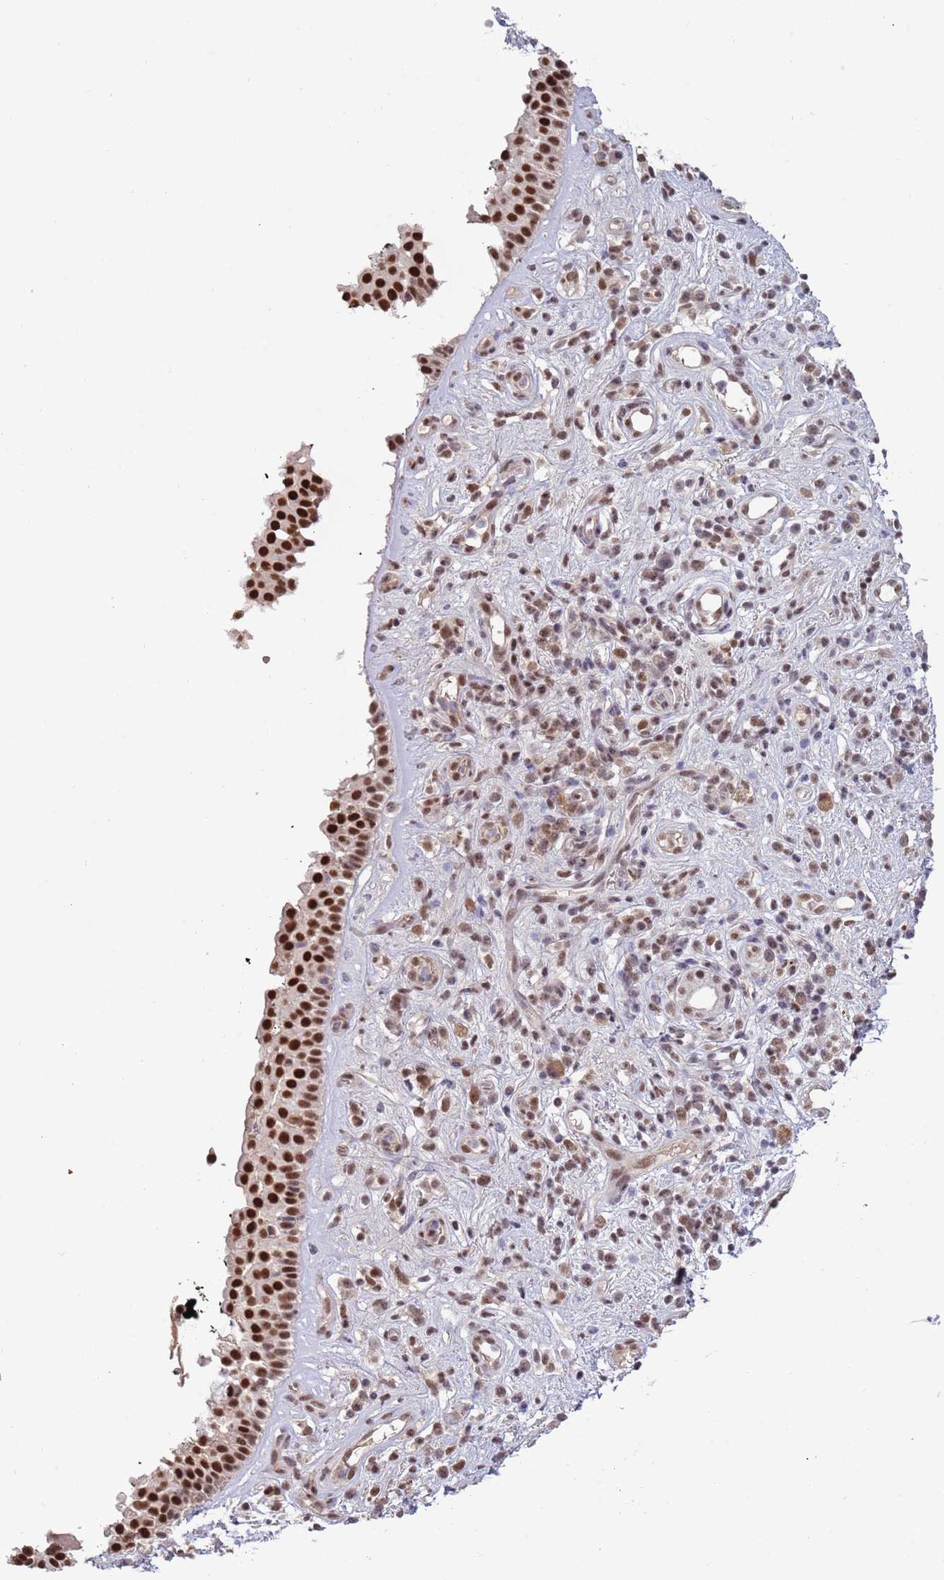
{"staining": {"intensity": "strong", "quantity": ">75%", "location": "nuclear"}, "tissue": "nasopharynx", "cell_type": "Respiratory epithelial cells", "image_type": "normal", "snomed": [{"axis": "morphology", "description": "Normal tissue, NOS"}, {"axis": "morphology", "description": "Squamous cell carcinoma, NOS"}, {"axis": "topography", "description": "Nasopharynx"}, {"axis": "topography", "description": "Head-Neck"}], "caption": "Protein staining of normal nasopharynx demonstrates strong nuclear staining in approximately >75% of respiratory epithelial cells. (DAB (3,3'-diaminobenzidine) IHC with brightfield microscopy, high magnification).", "gene": "ZBTB7A", "patient": {"sex": "male", "age": 85}}